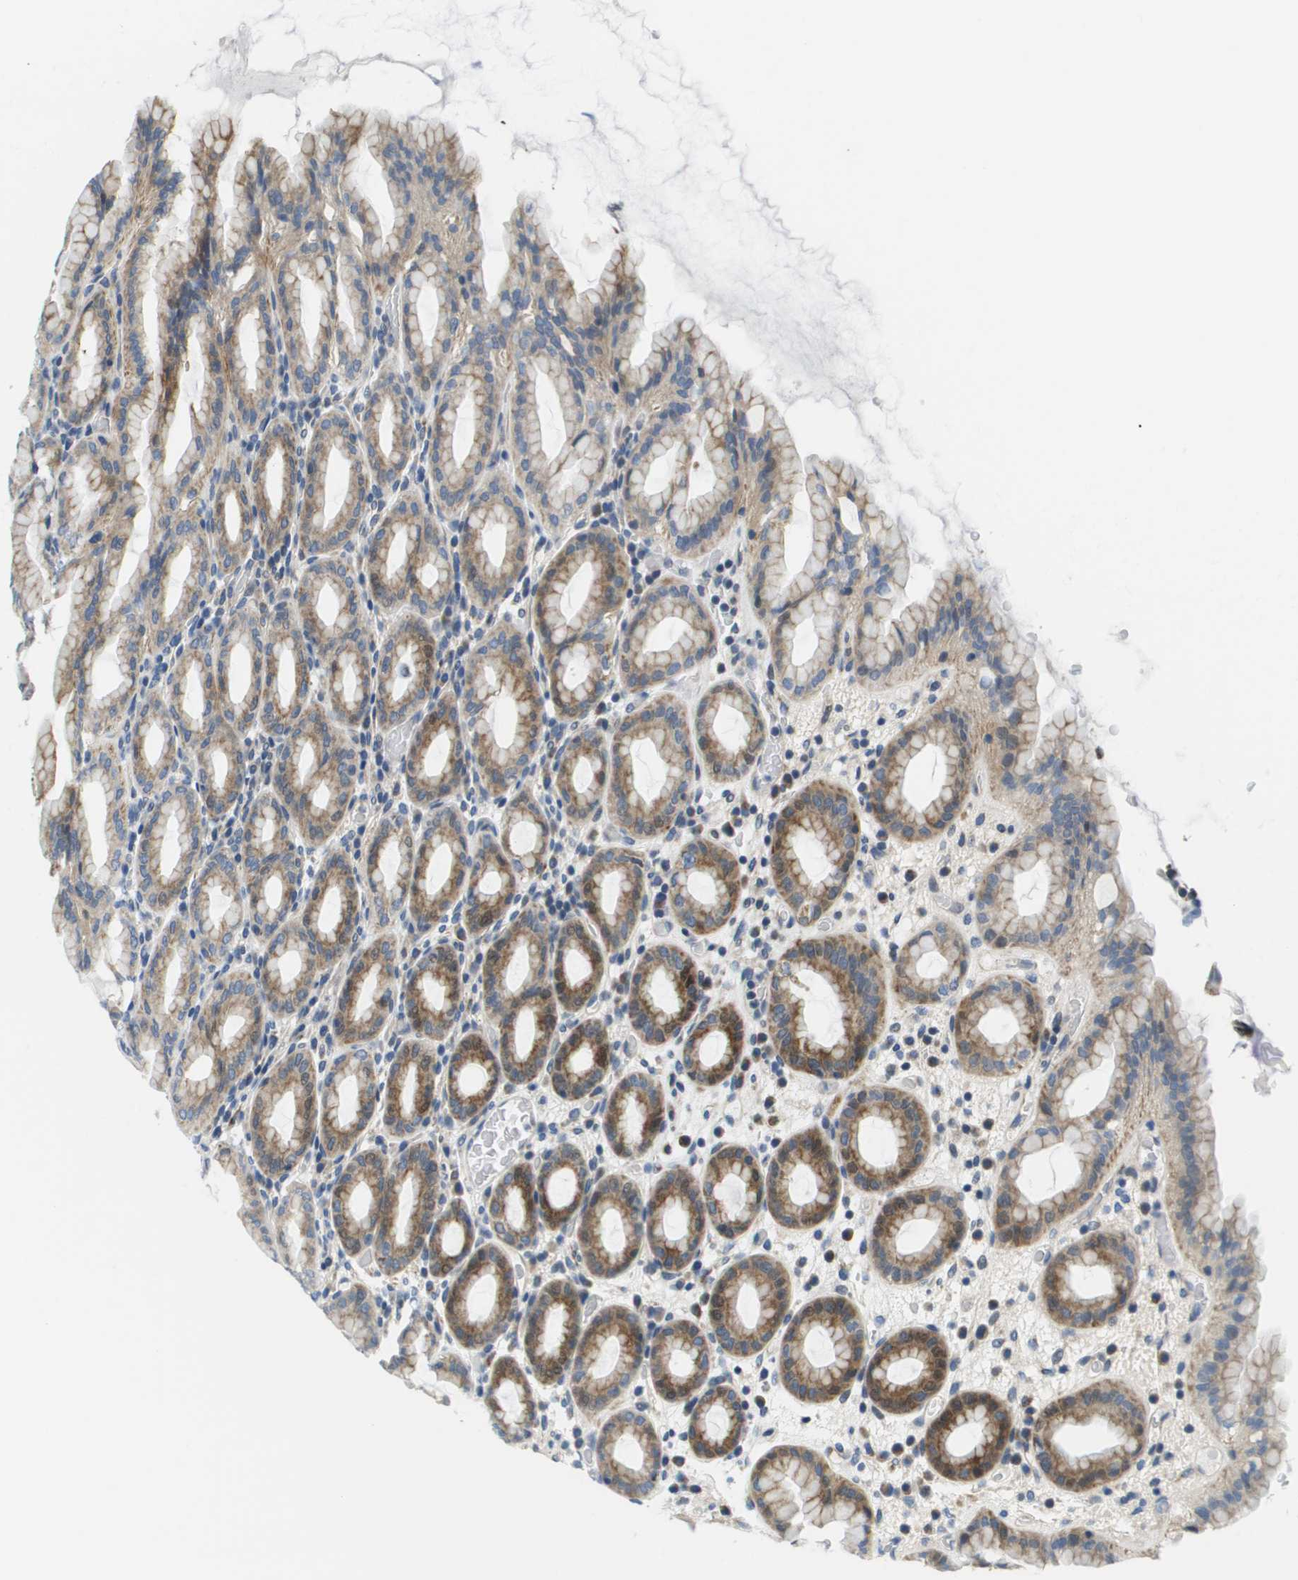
{"staining": {"intensity": "moderate", "quantity": ">75%", "location": "cytoplasmic/membranous"}, "tissue": "stomach", "cell_type": "Glandular cells", "image_type": "normal", "snomed": [{"axis": "morphology", "description": "Normal tissue, NOS"}, {"axis": "topography", "description": "Stomach, upper"}], "caption": "Protein expression analysis of unremarkable stomach shows moderate cytoplasmic/membranous expression in about >75% of glandular cells.", "gene": "KRT23", "patient": {"sex": "male", "age": 68}}